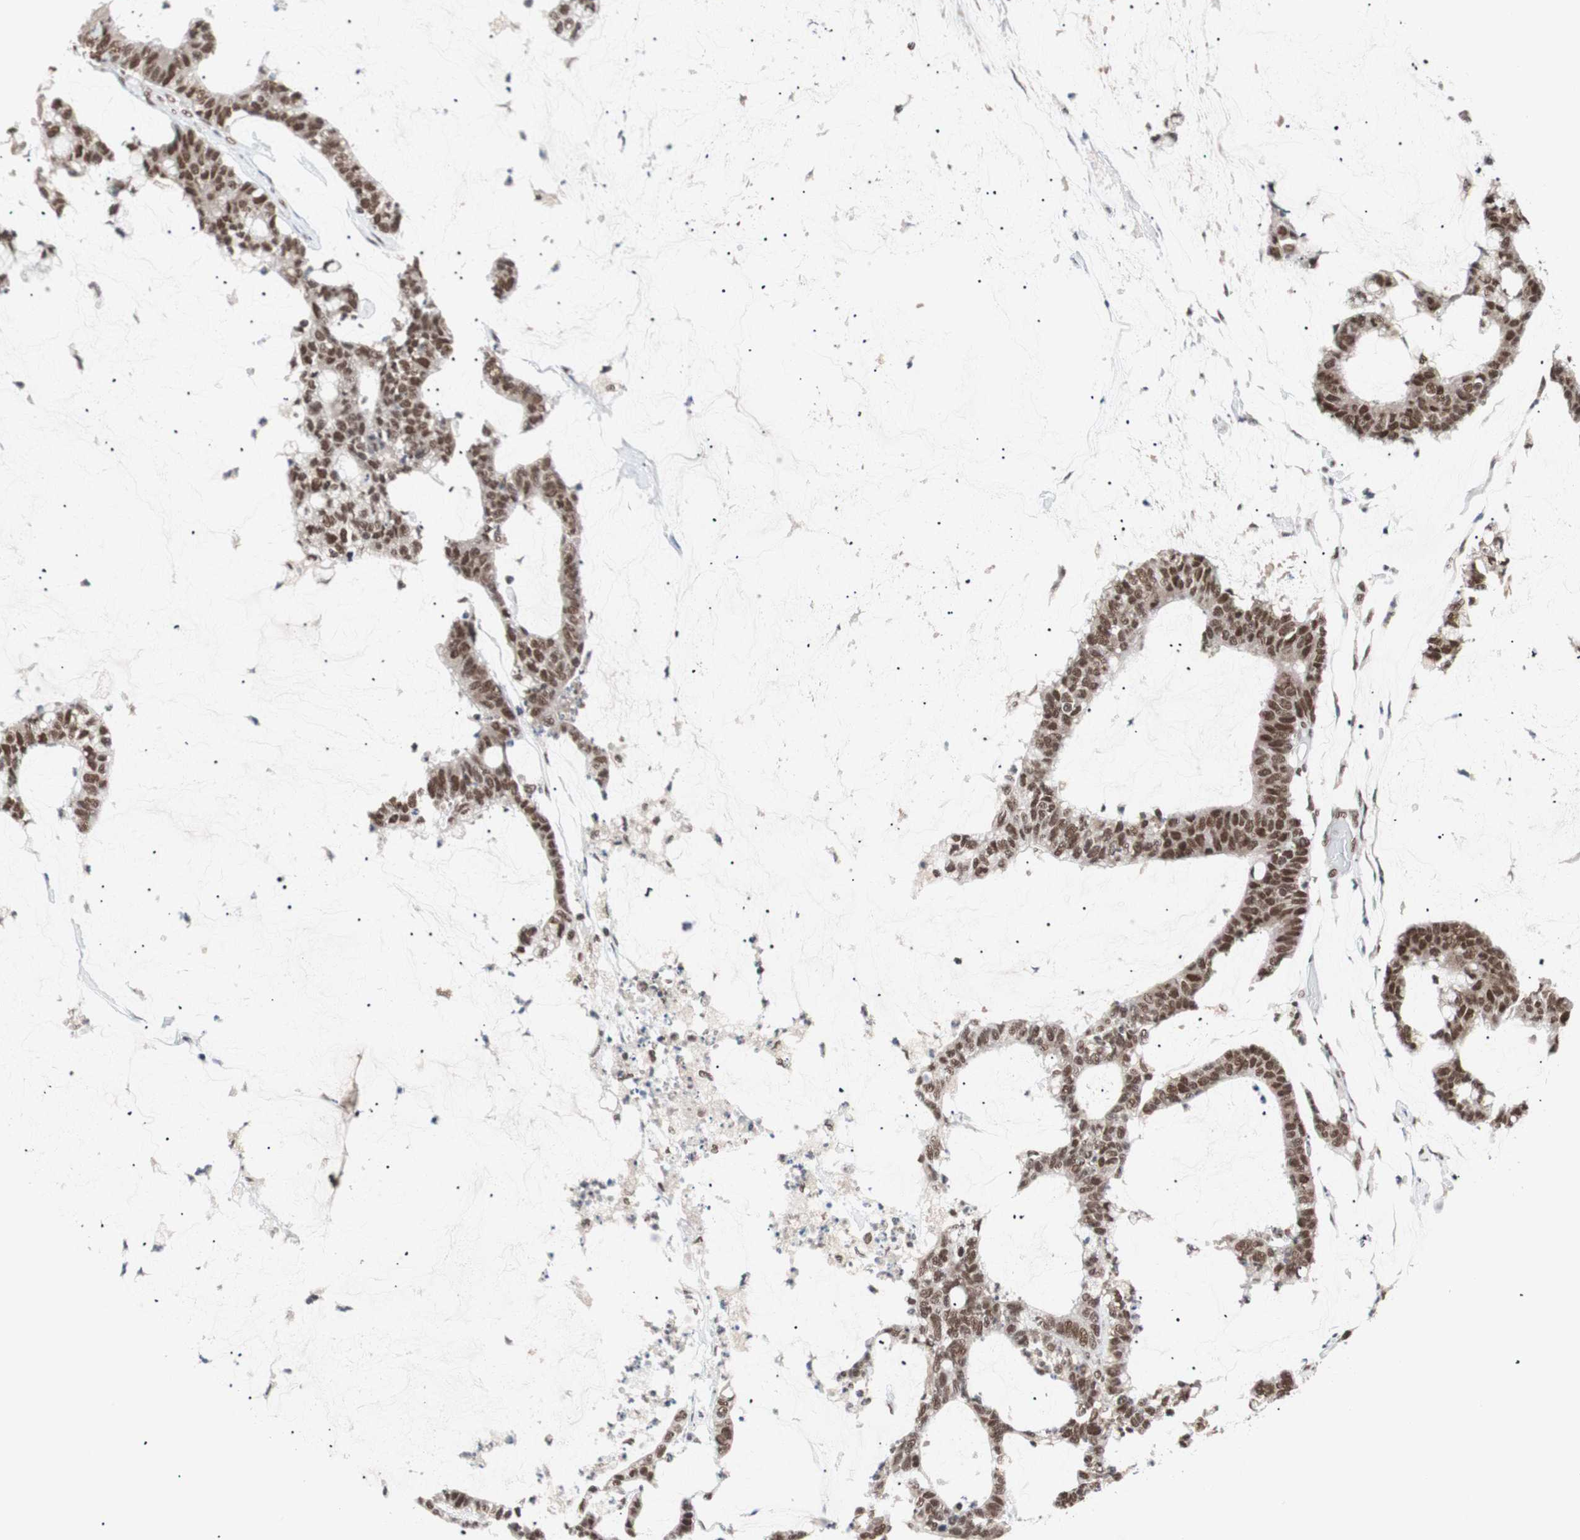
{"staining": {"intensity": "moderate", "quantity": ">75%", "location": "nuclear"}, "tissue": "colorectal cancer", "cell_type": "Tumor cells", "image_type": "cancer", "snomed": [{"axis": "morphology", "description": "Adenocarcinoma, NOS"}, {"axis": "topography", "description": "Colon"}], "caption": "Tumor cells display moderate nuclear expression in approximately >75% of cells in colorectal adenocarcinoma.", "gene": "CHAMP1", "patient": {"sex": "female", "age": 84}}